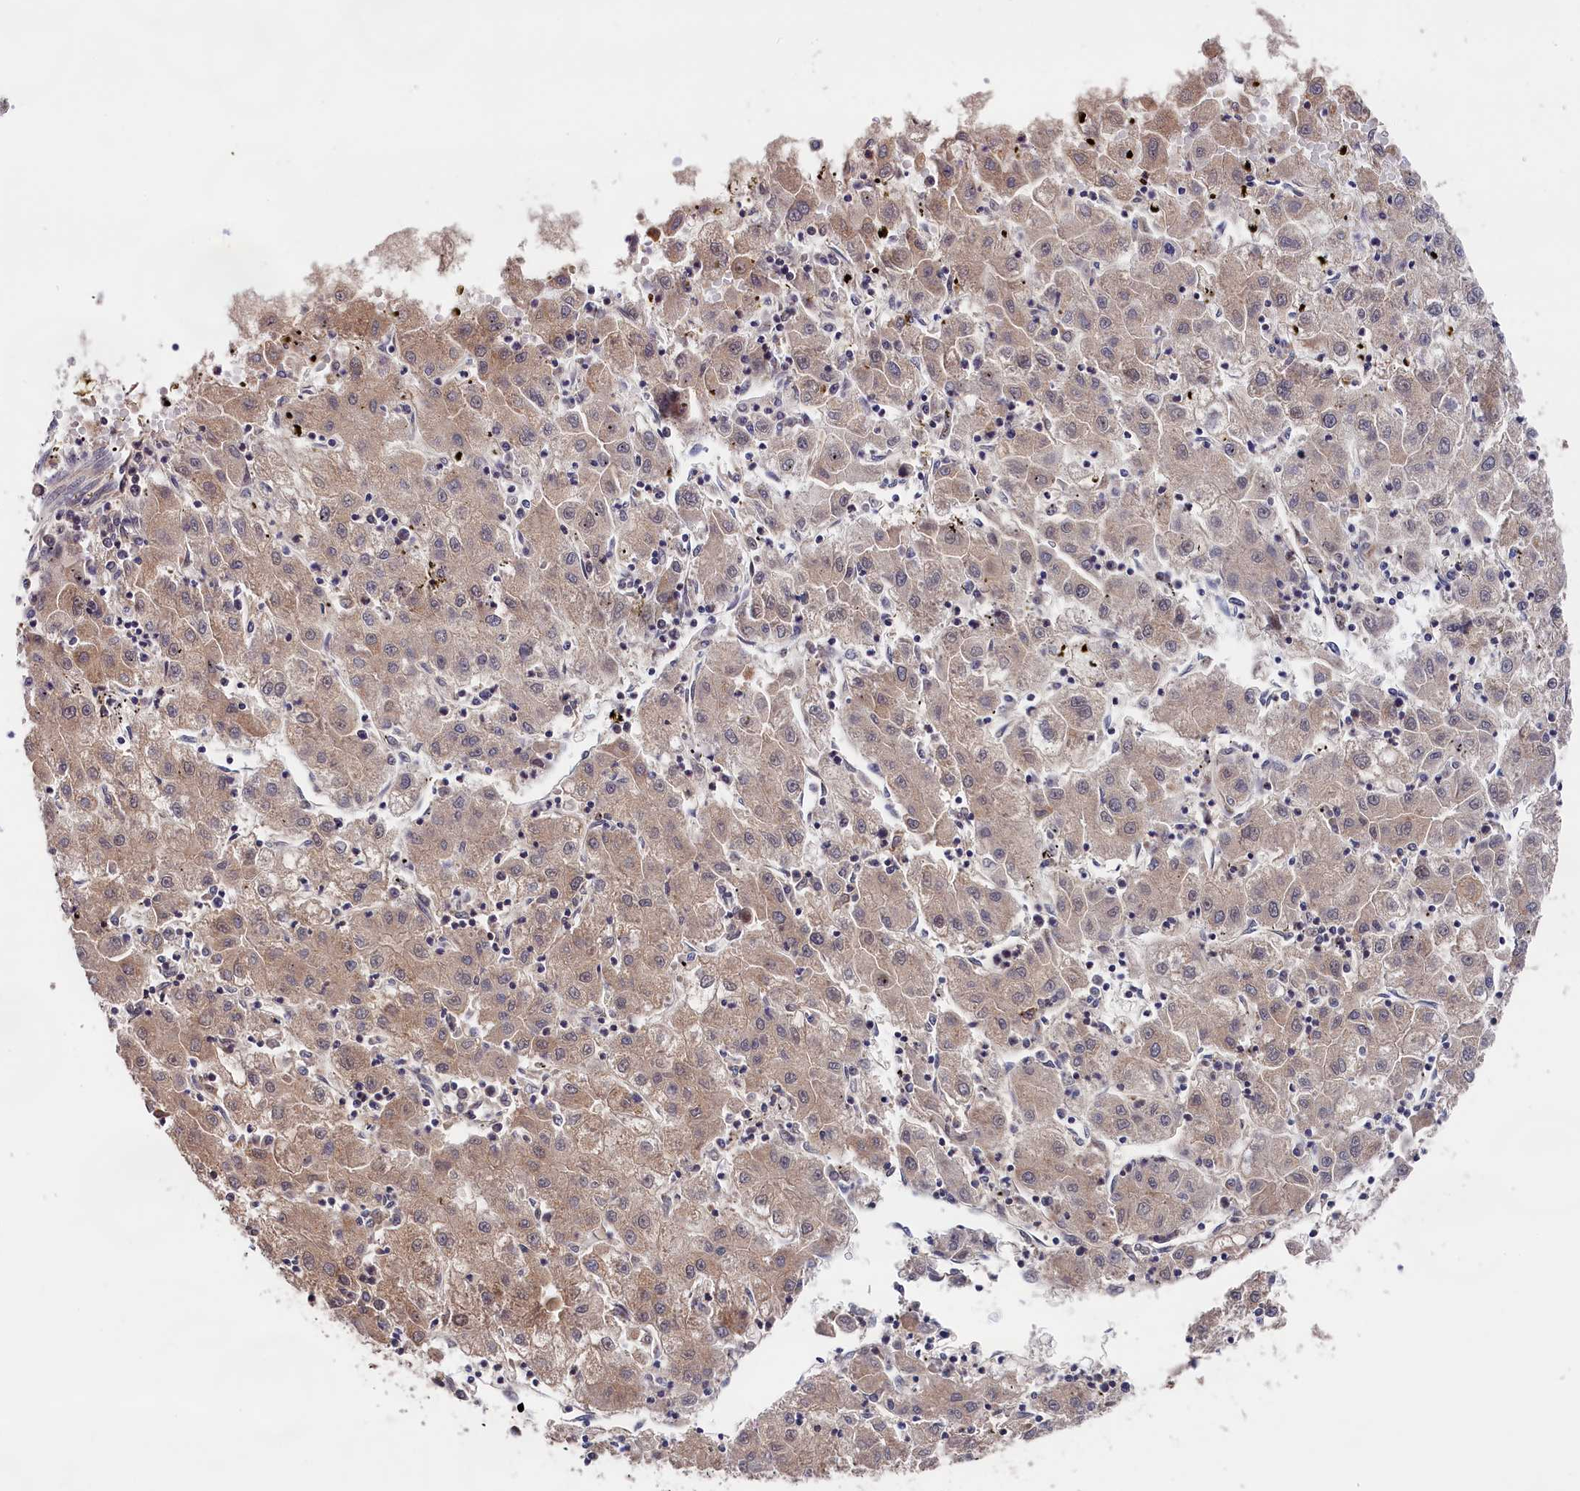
{"staining": {"intensity": "weak", "quantity": "25%-75%", "location": "cytoplasmic/membranous"}, "tissue": "liver cancer", "cell_type": "Tumor cells", "image_type": "cancer", "snomed": [{"axis": "morphology", "description": "Carcinoma, Hepatocellular, NOS"}, {"axis": "topography", "description": "Liver"}], "caption": "Approximately 25%-75% of tumor cells in human liver cancer display weak cytoplasmic/membranous protein staining as visualized by brown immunohistochemical staining.", "gene": "CEP44", "patient": {"sex": "male", "age": 72}}